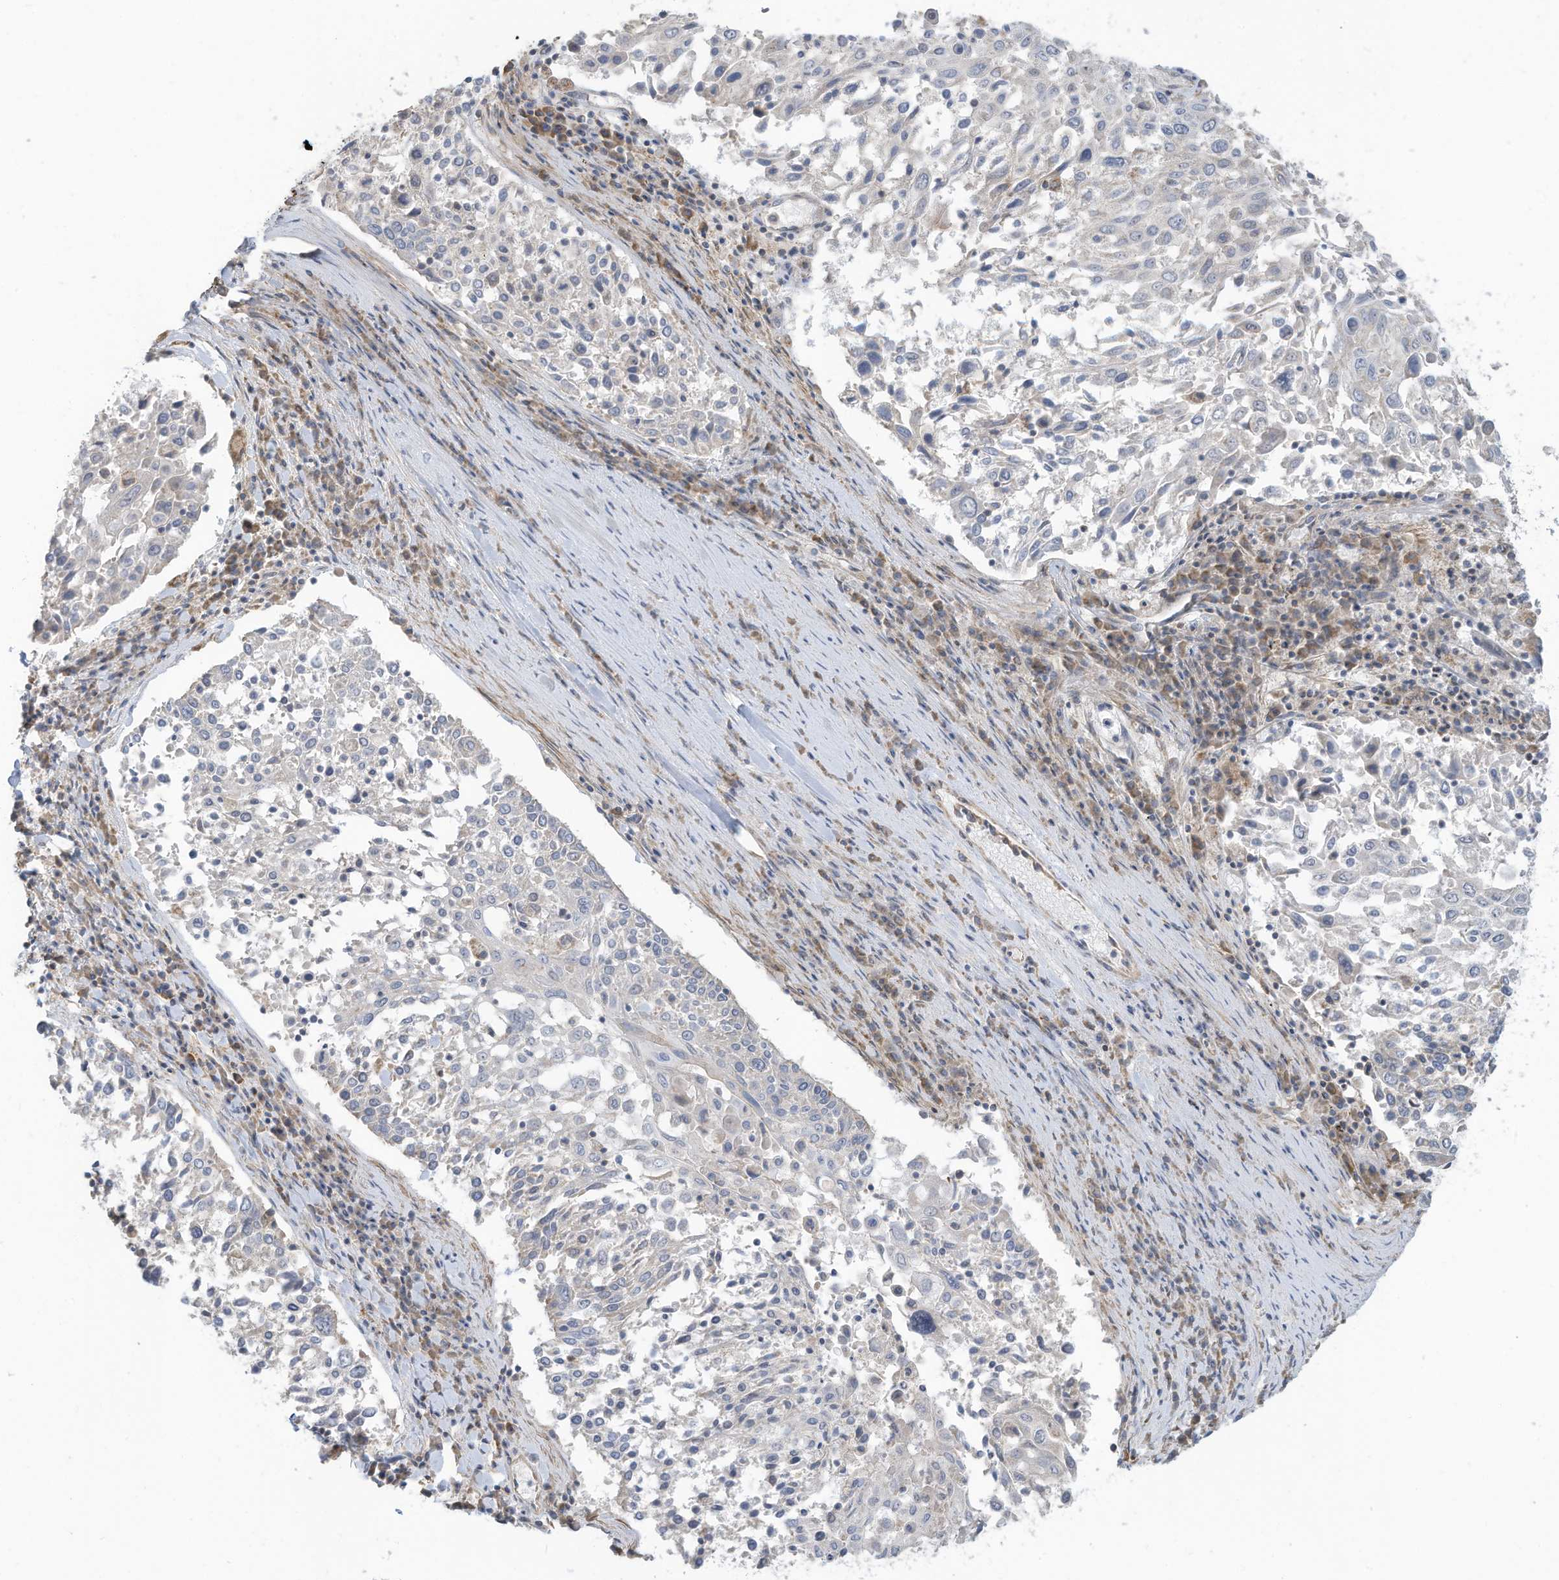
{"staining": {"intensity": "negative", "quantity": "none", "location": "none"}, "tissue": "lung cancer", "cell_type": "Tumor cells", "image_type": "cancer", "snomed": [{"axis": "morphology", "description": "Squamous cell carcinoma, NOS"}, {"axis": "topography", "description": "Lung"}], "caption": "A micrograph of lung cancer stained for a protein exhibits no brown staining in tumor cells. The staining is performed using DAB brown chromogen with nuclei counter-stained in using hematoxylin.", "gene": "GTPBP2", "patient": {"sex": "male", "age": 65}}